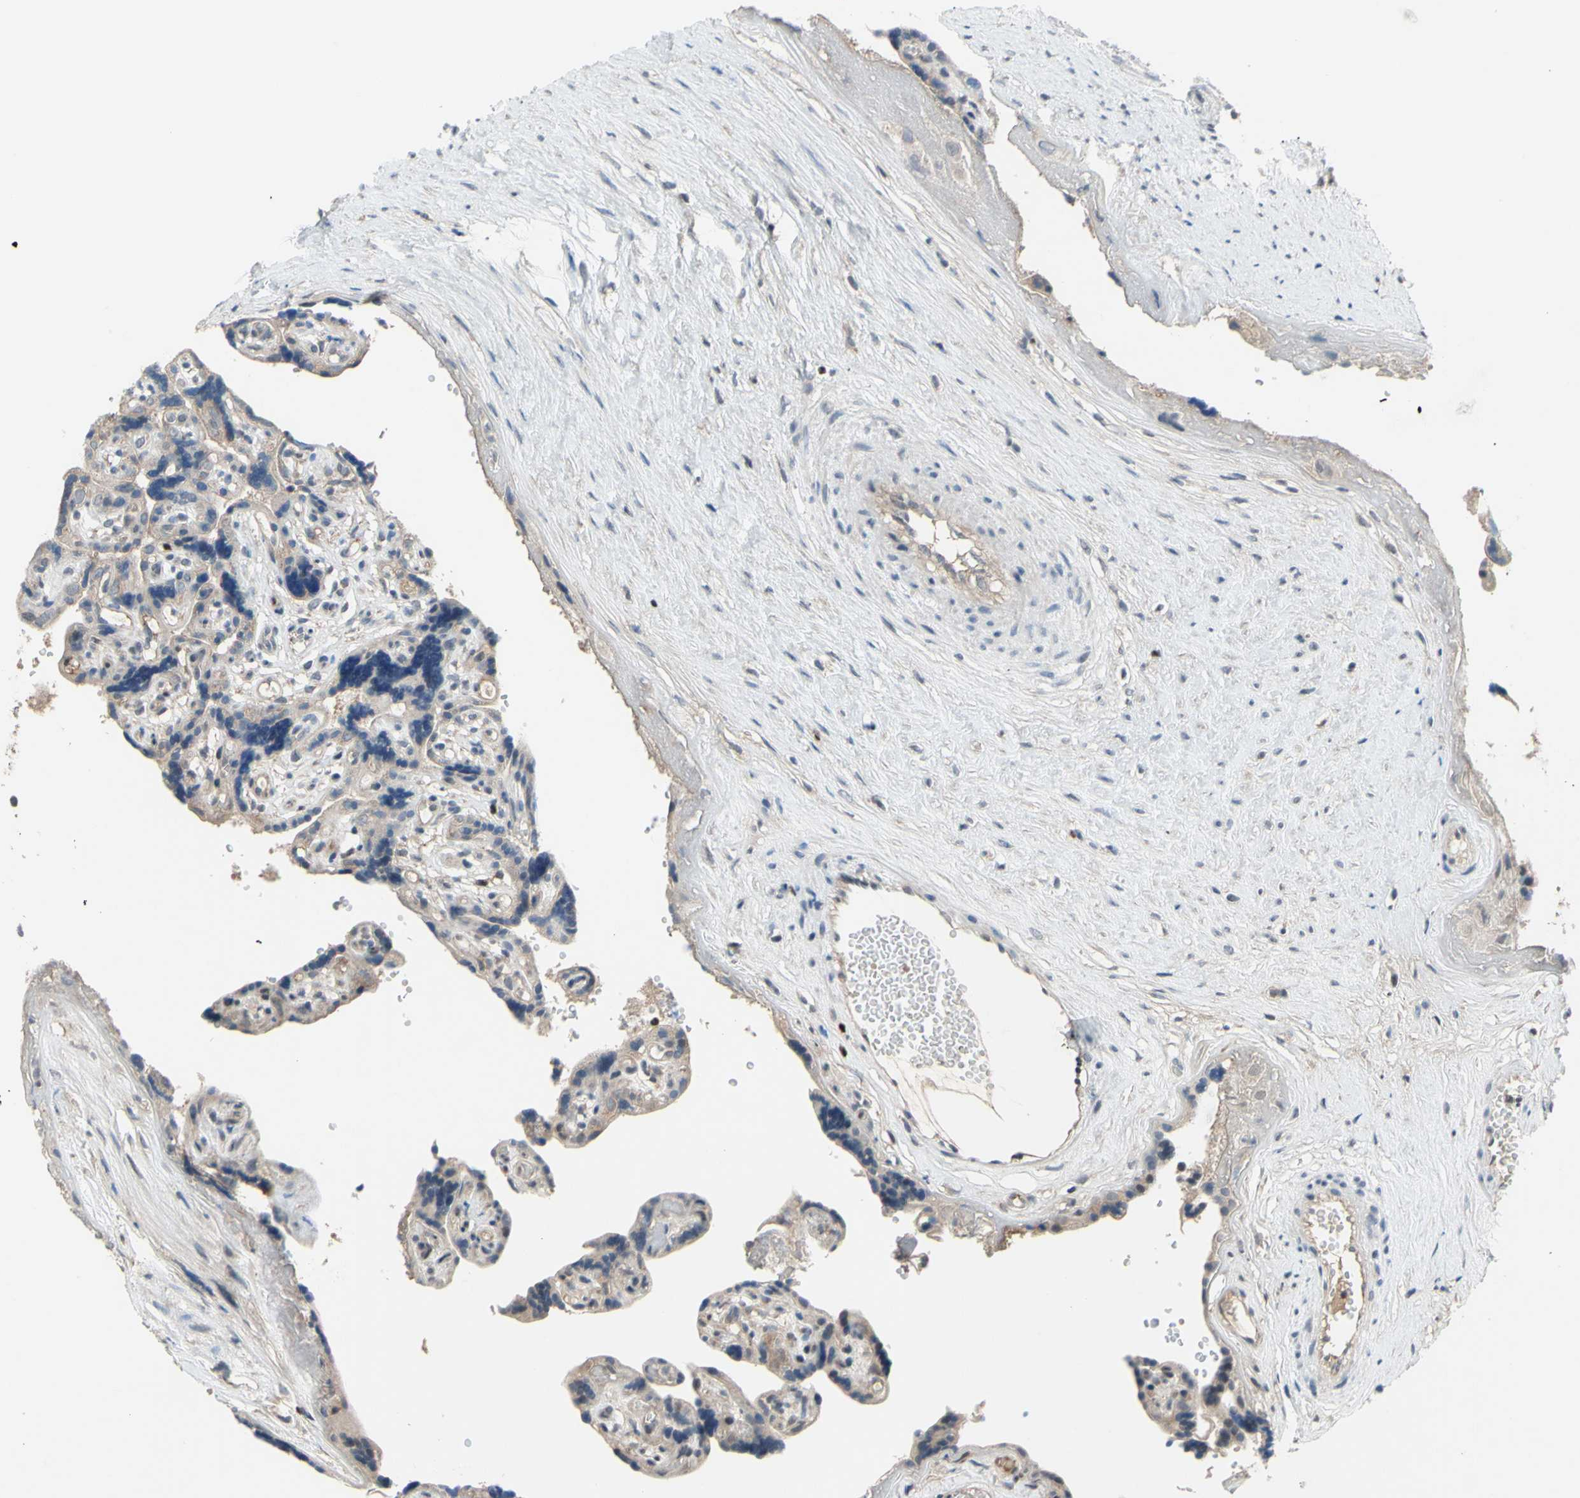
{"staining": {"intensity": "negative", "quantity": "none", "location": "none"}, "tissue": "placenta", "cell_type": "Decidual cells", "image_type": "normal", "snomed": [{"axis": "morphology", "description": "Normal tissue, NOS"}, {"axis": "topography", "description": "Placenta"}], "caption": "DAB (3,3'-diaminobenzidine) immunohistochemical staining of normal human placenta displays no significant positivity in decidual cells.", "gene": "SP4", "patient": {"sex": "female", "age": 30}}